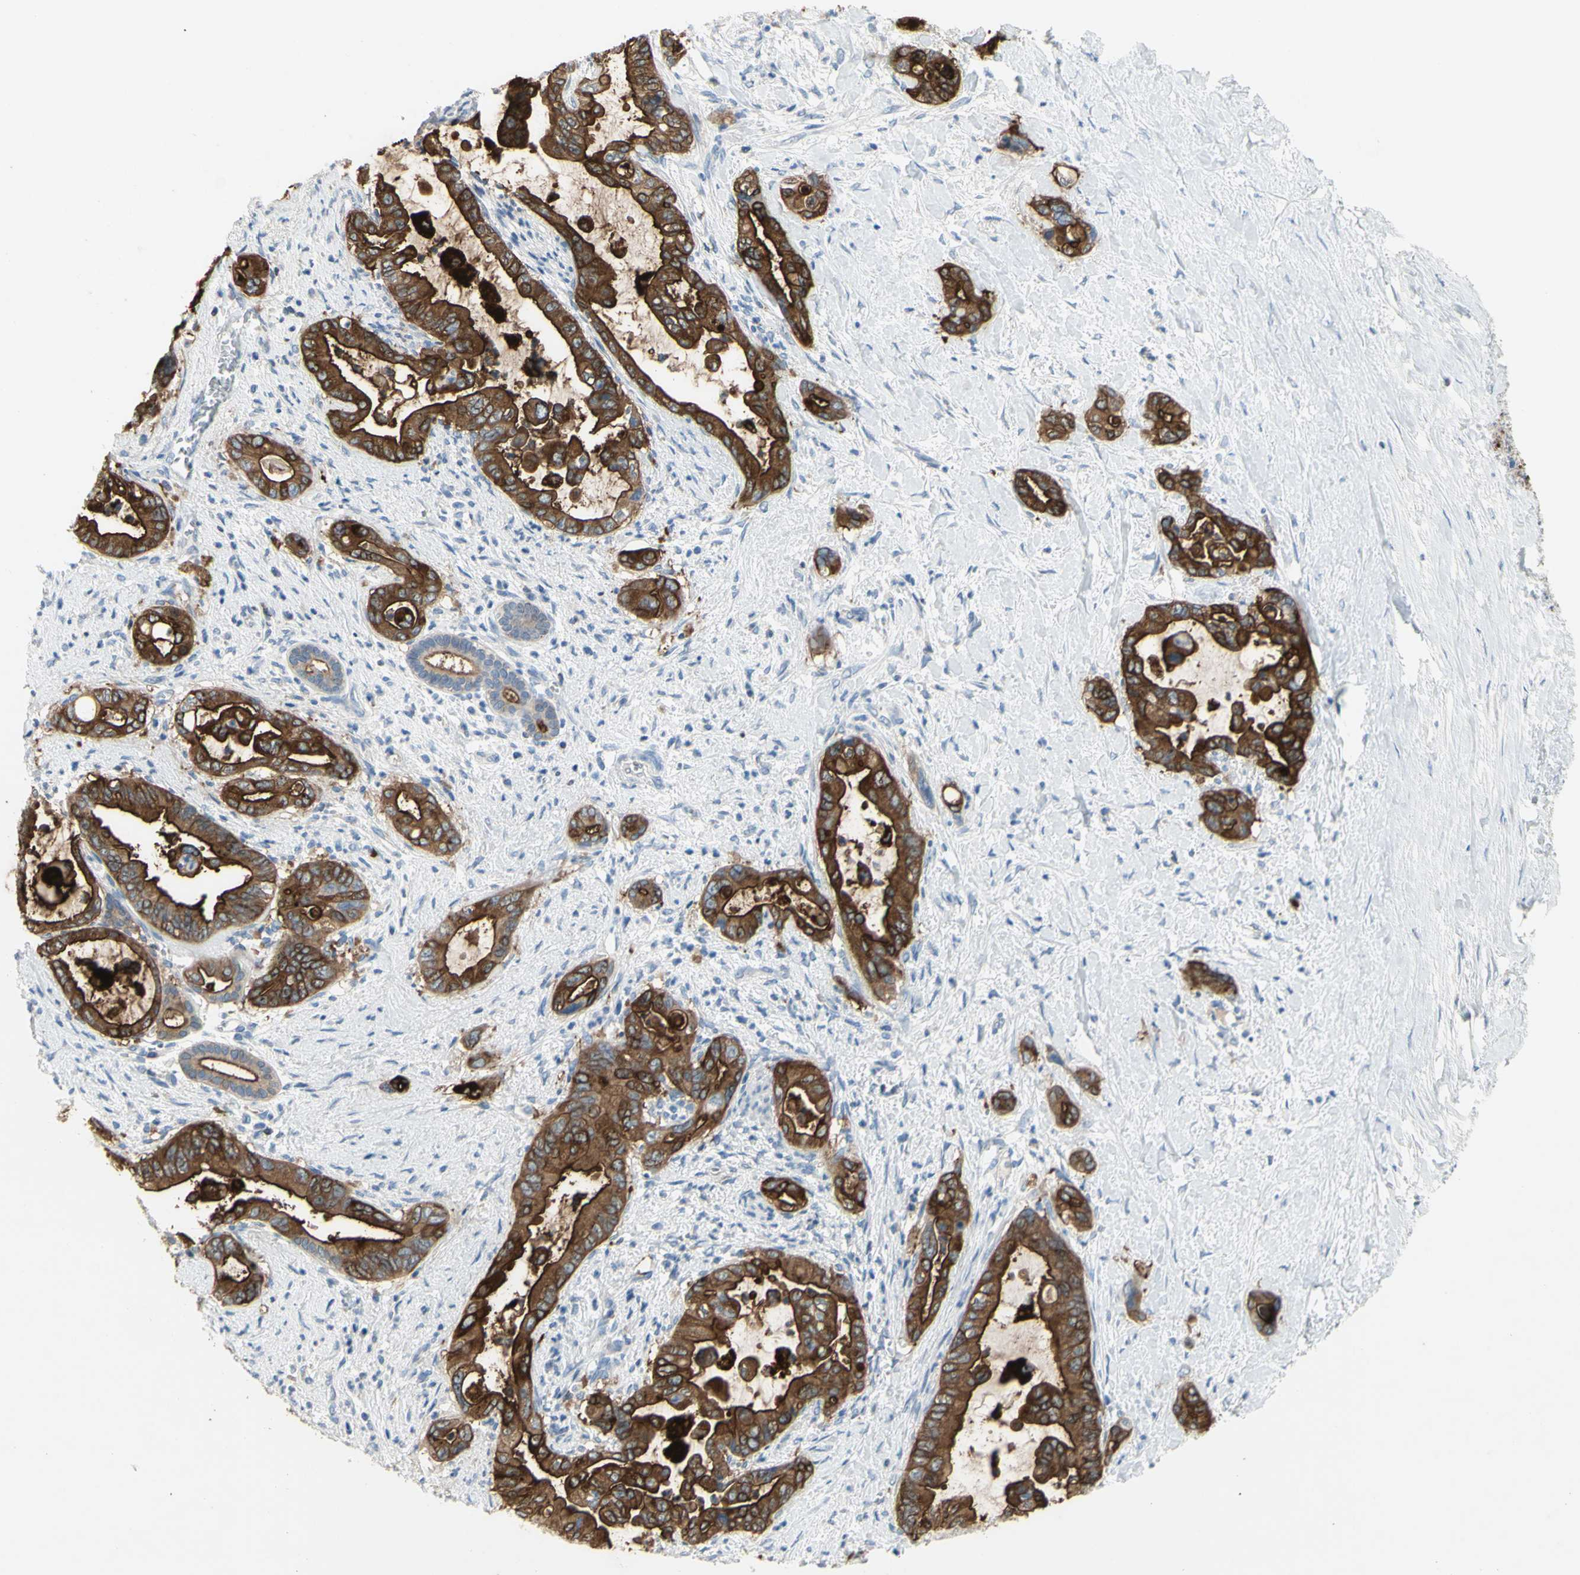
{"staining": {"intensity": "strong", "quantity": ">75%", "location": "cytoplasmic/membranous"}, "tissue": "pancreatic cancer", "cell_type": "Tumor cells", "image_type": "cancer", "snomed": [{"axis": "morphology", "description": "Adenocarcinoma, NOS"}, {"axis": "topography", "description": "Pancreas"}], "caption": "IHC micrograph of human pancreatic cancer stained for a protein (brown), which reveals high levels of strong cytoplasmic/membranous staining in about >75% of tumor cells.", "gene": "MUC1", "patient": {"sex": "male", "age": 70}}